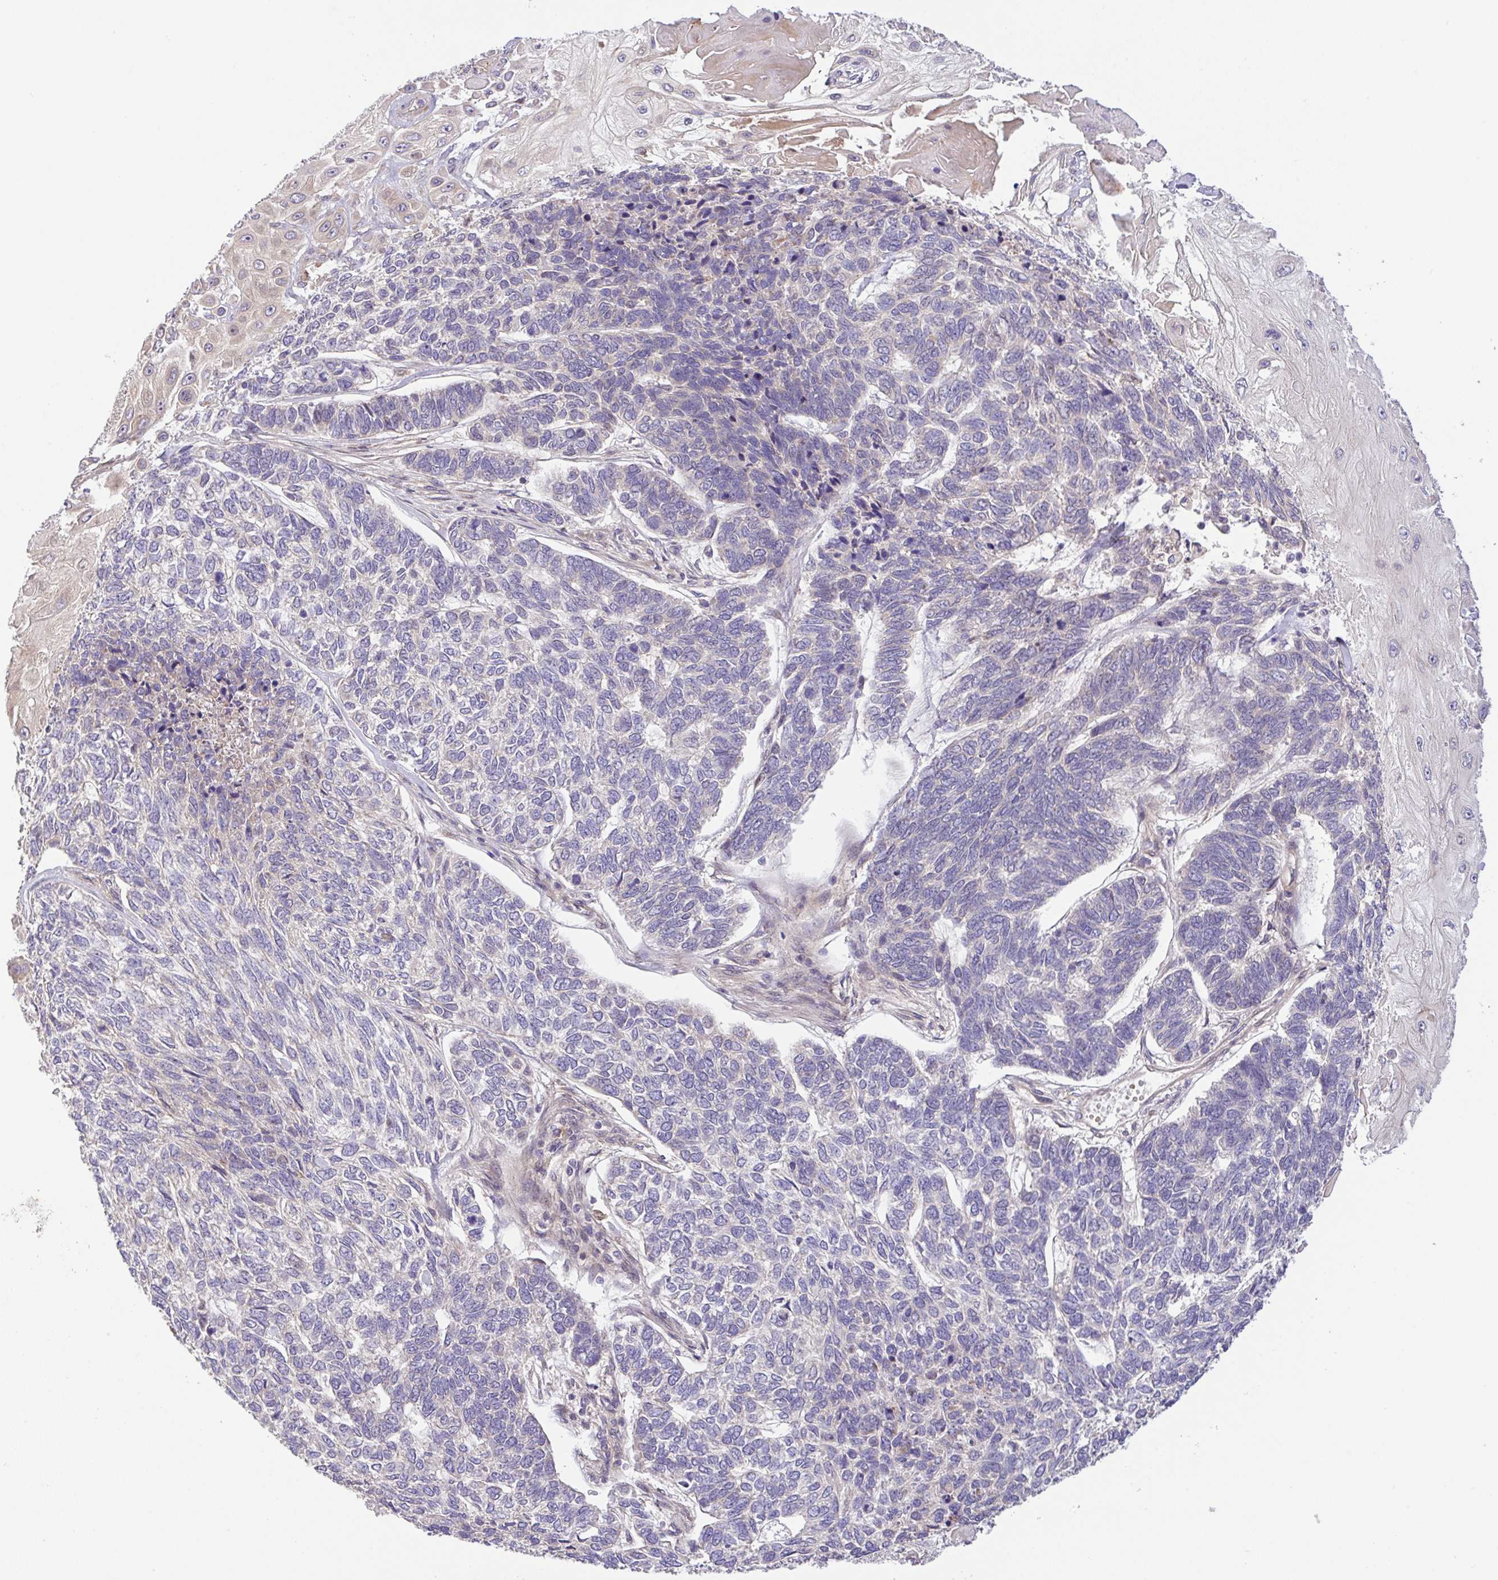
{"staining": {"intensity": "negative", "quantity": "none", "location": "none"}, "tissue": "skin cancer", "cell_type": "Tumor cells", "image_type": "cancer", "snomed": [{"axis": "morphology", "description": "Basal cell carcinoma"}, {"axis": "topography", "description": "Skin"}], "caption": "Tumor cells are negative for brown protein staining in basal cell carcinoma (skin).", "gene": "UBE4A", "patient": {"sex": "female", "age": 65}}